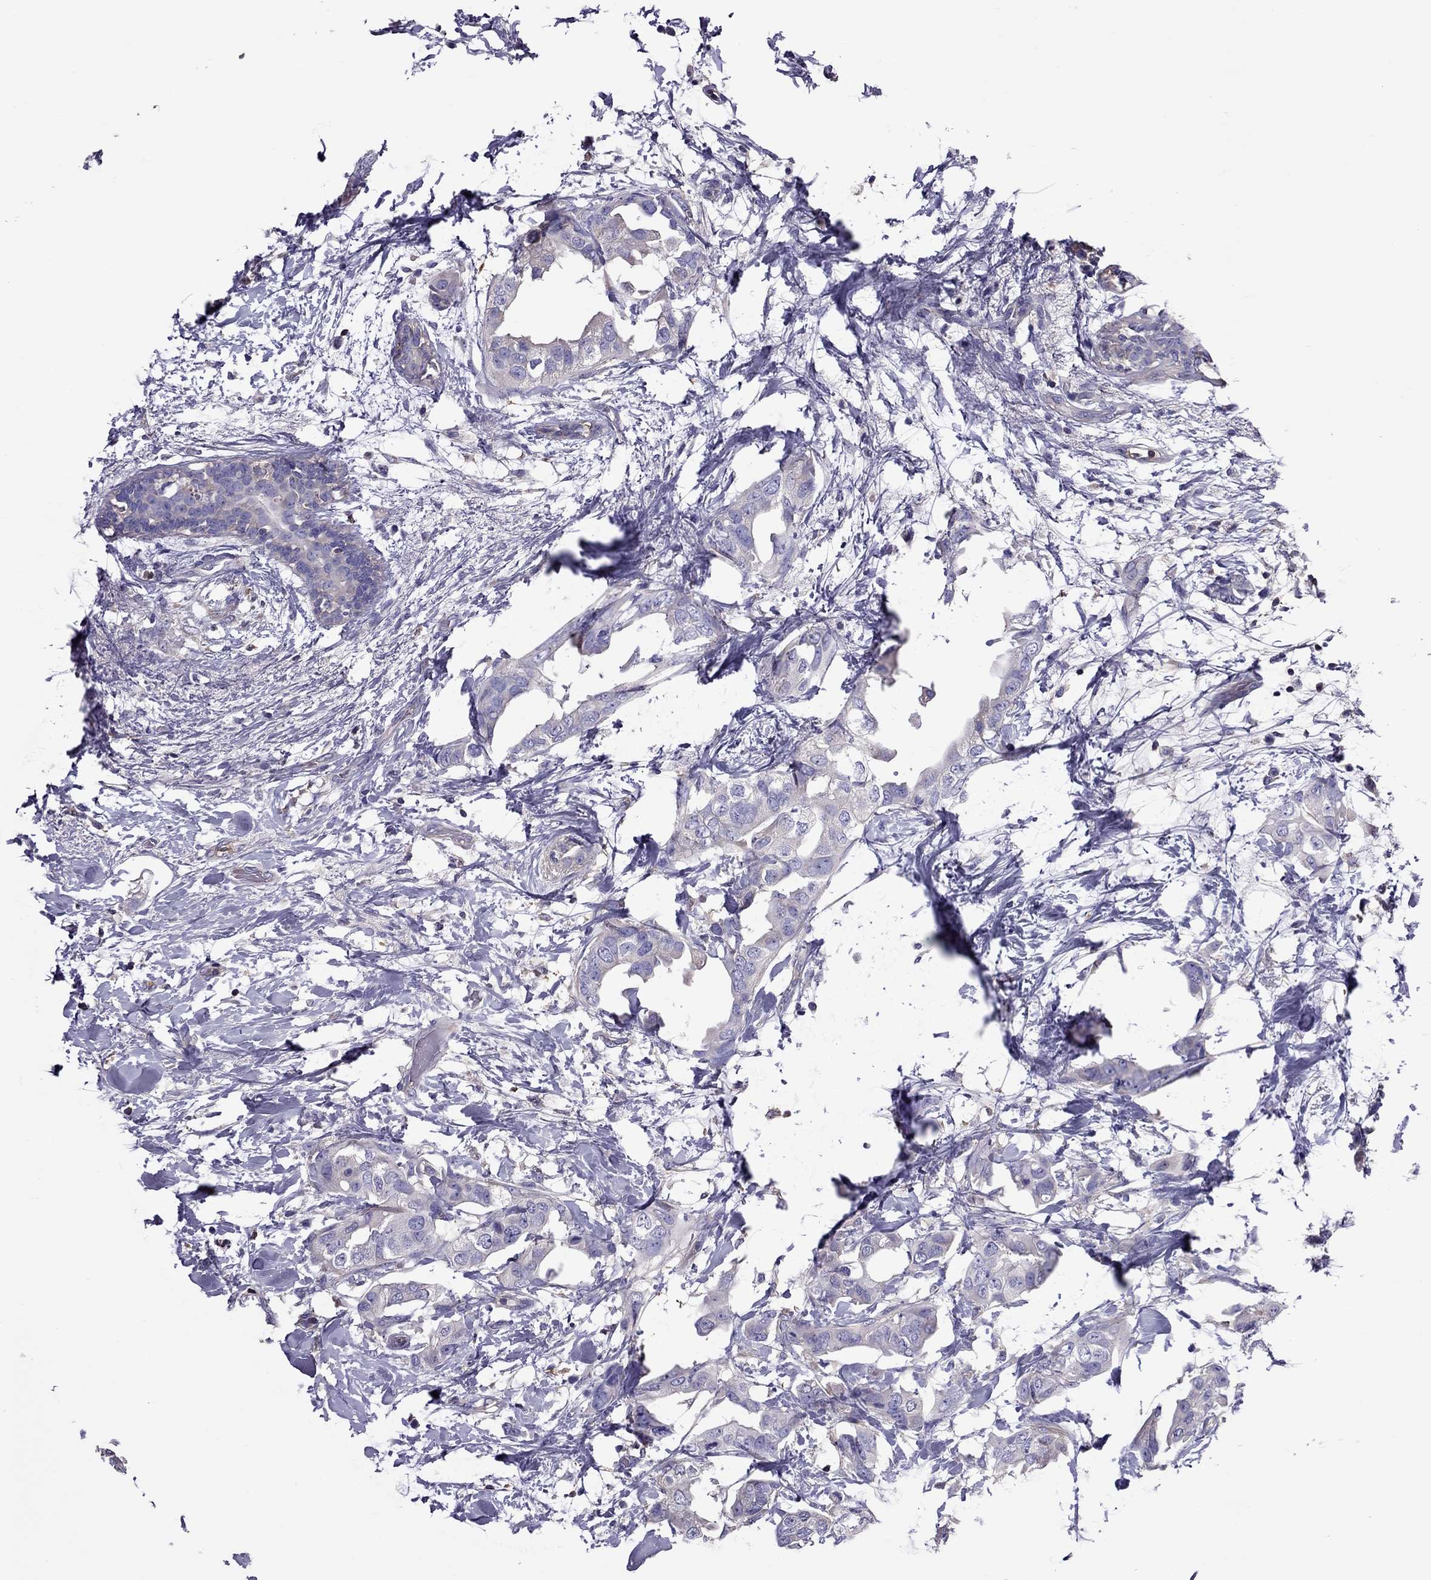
{"staining": {"intensity": "negative", "quantity": "none", "location": "none"}, "tissue": "breast cancer", "cell_type": "Tumor cells", "image_type": "cancer", "snomed": [{"axis": "morphology", "description": "Normal tissue, NOS"}, {"axis": "morphology", "description": "Duct carcinoma"}, {"axis": "topography", "description": "Breast"}], "caption": "Tumor cells are negative for protein expression in human breast cancer (invasive ductal carcinoma).", "gene": "TEX22", "patient": {"sex": "female", "age": 40}}